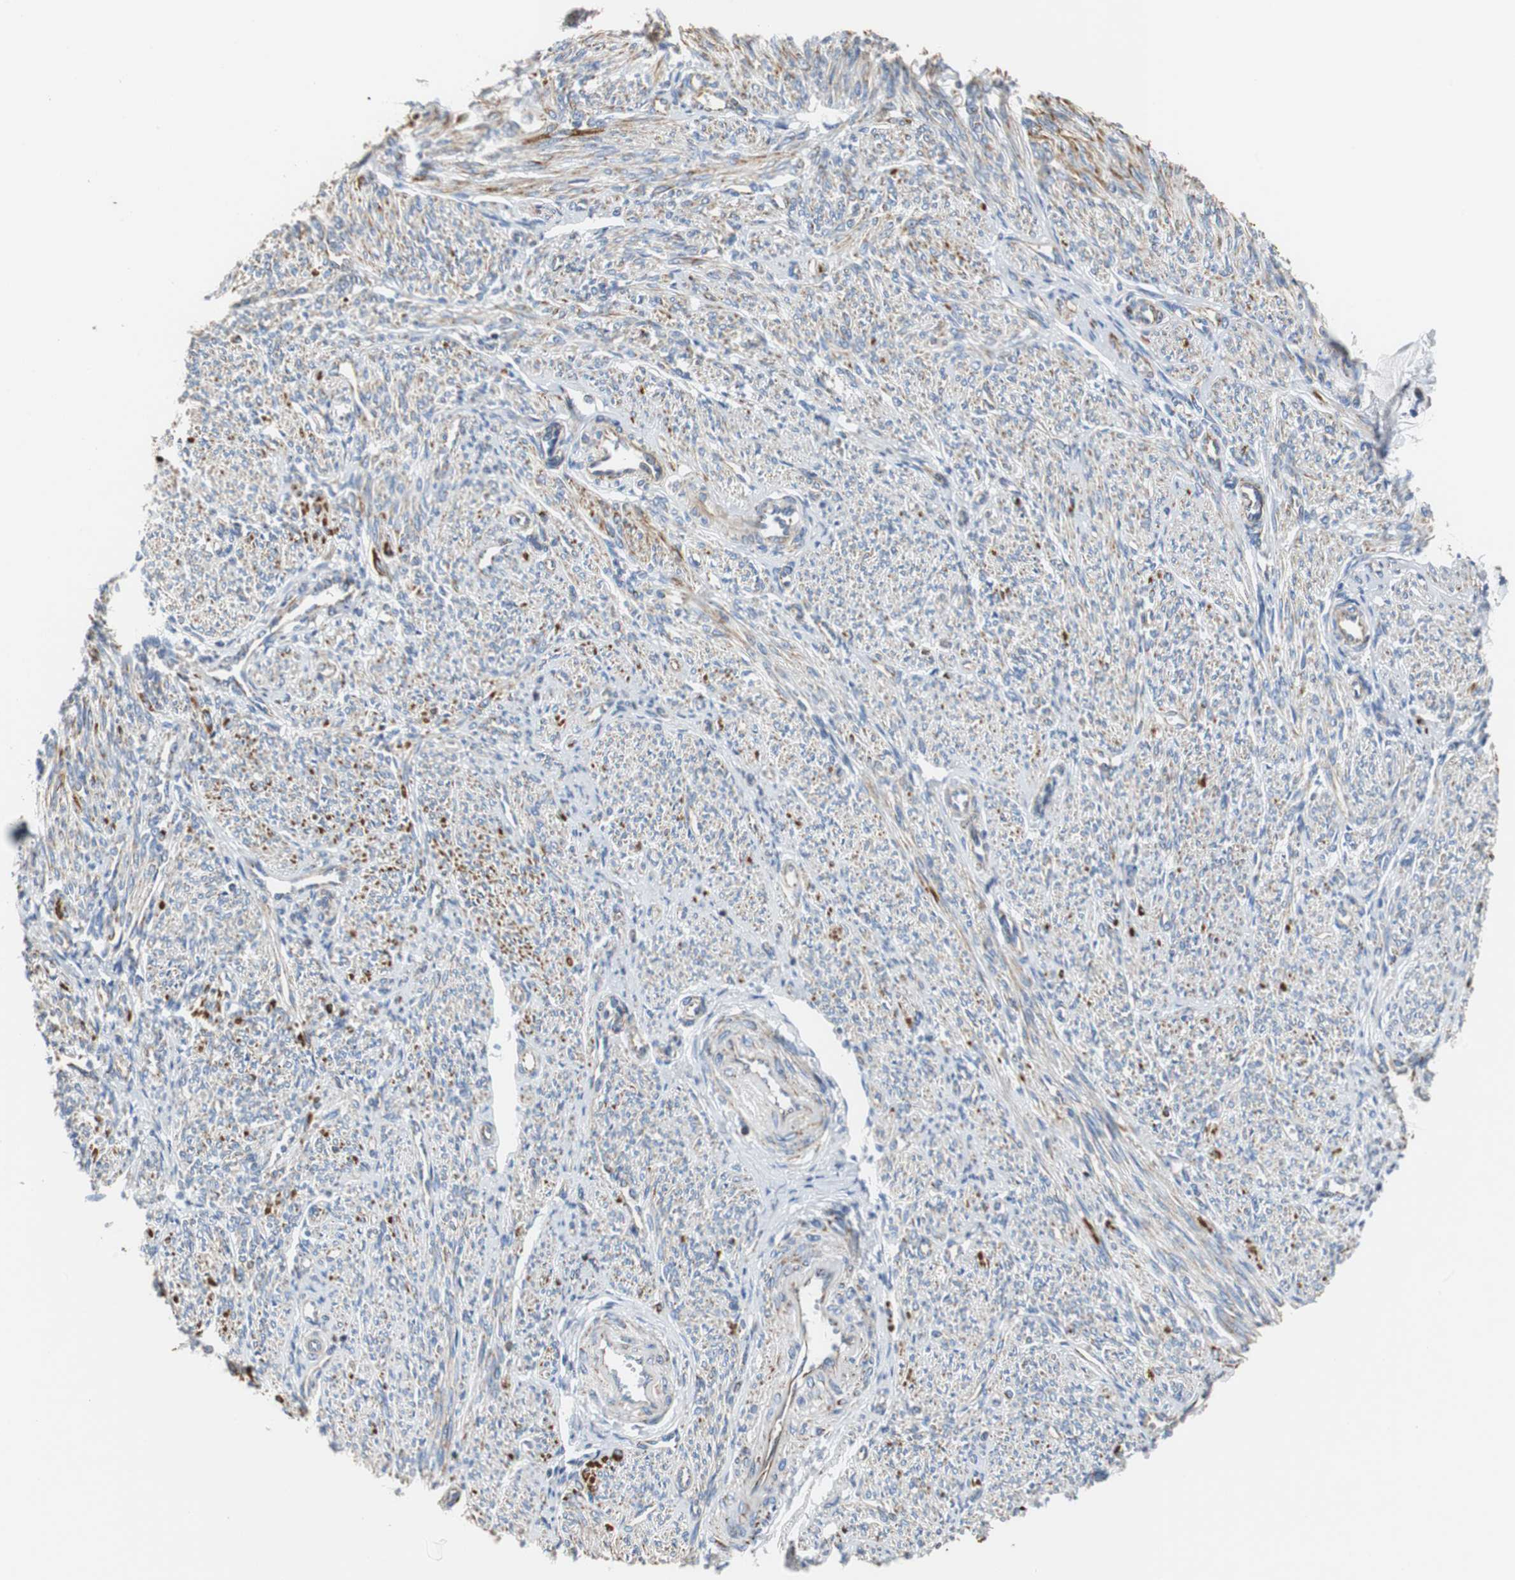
{"staining": {"intensity": "weak", "quantity": ">75%", "location": "cytoplasmic/membranous"}, "tissue": "smooth muscle", "cell_type": "Smooth muscle cells", "image_type": "normal", "snomed": [{"axis": "morphology", "description": "Normal tissue, NOS"}, {"axis": "topography", "description": "Smooth muscle"}], "caption": "An image of smooth muscle stained for a protein exhibits weak cytoplasmic/membranous brown staining in smooth muscle cells.", "gene": "PCK1", "patient": {"sex": "female", "age": 65}}